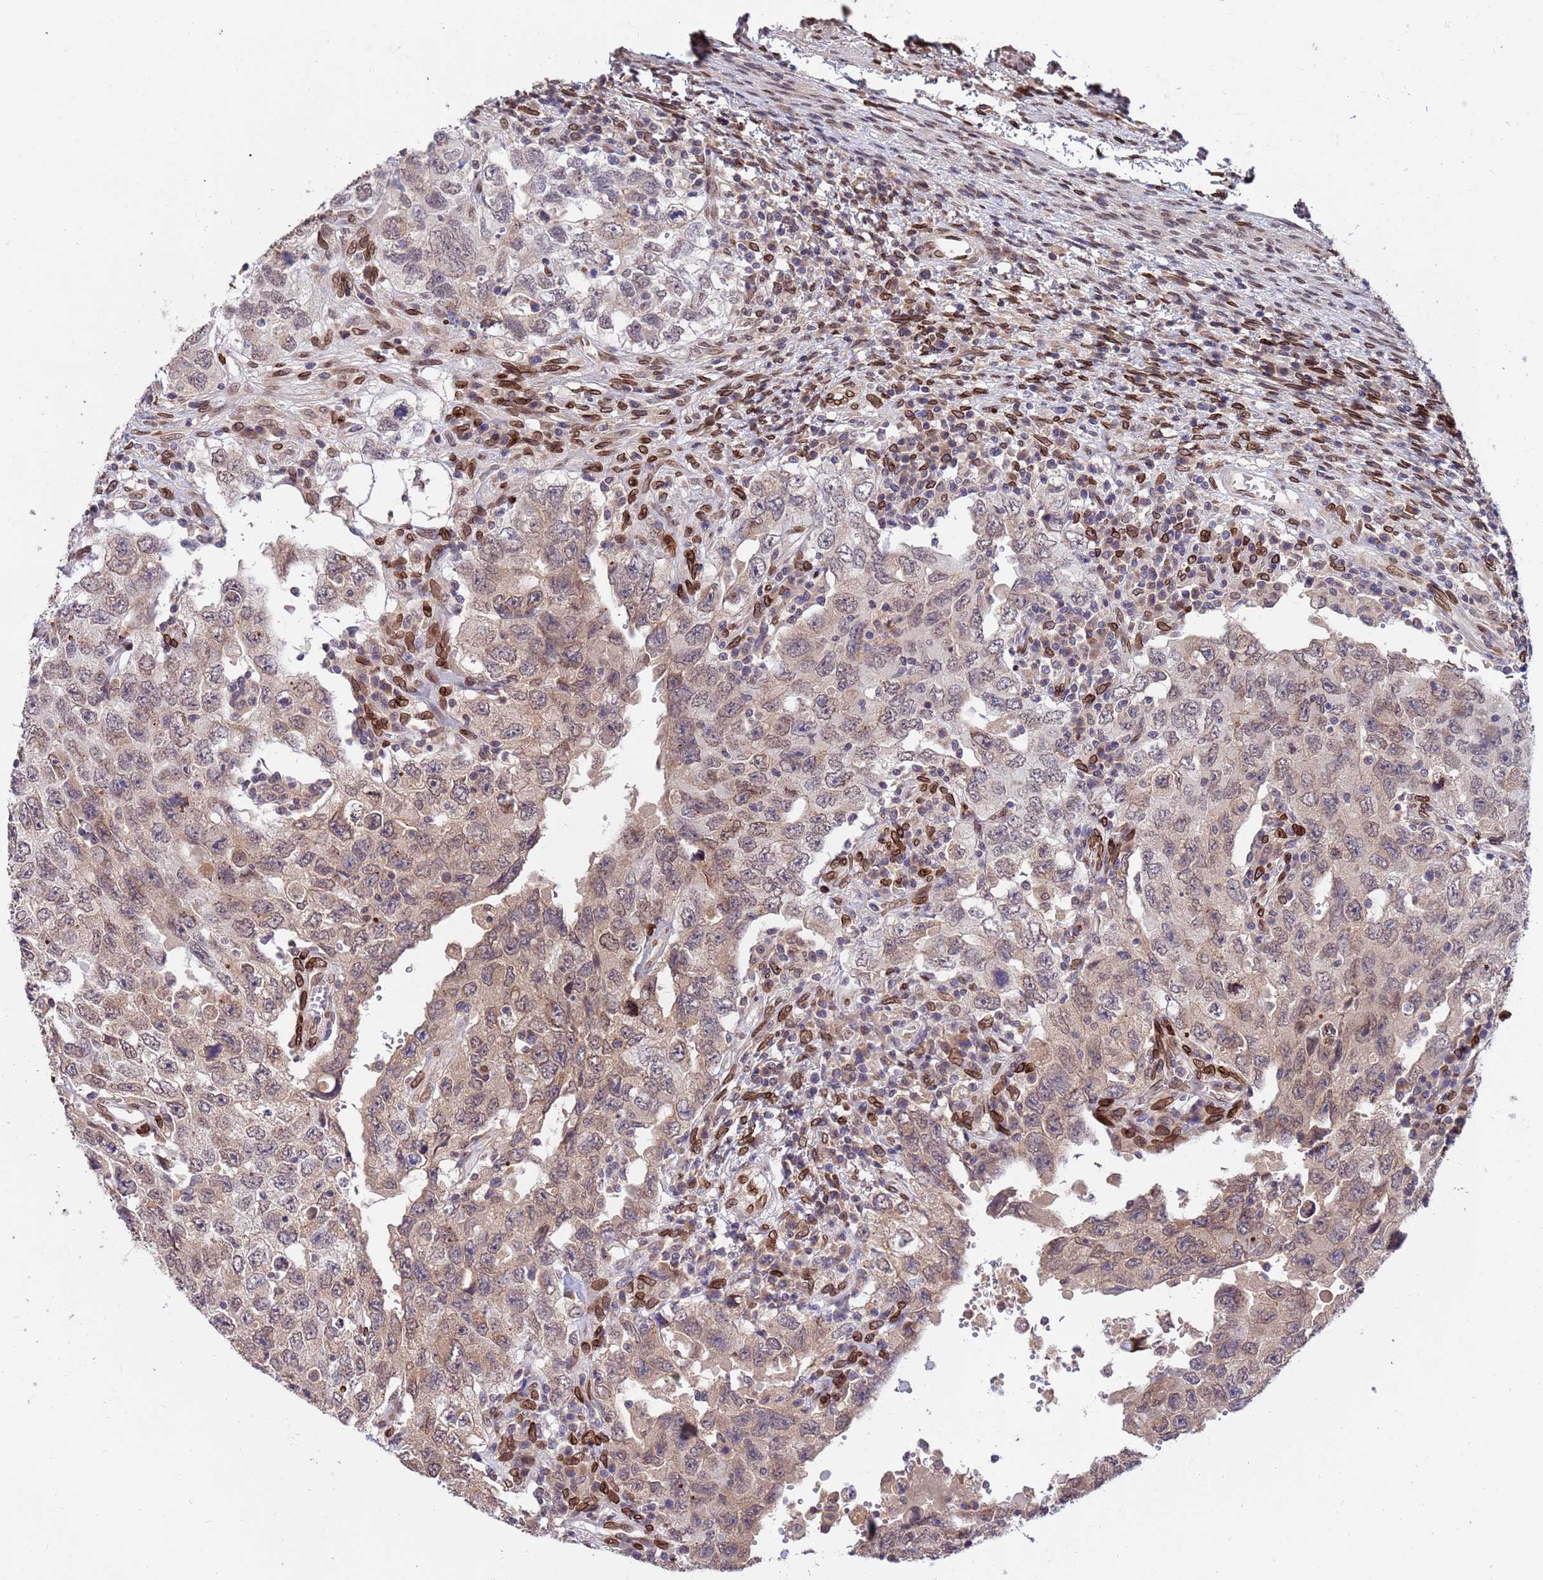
{"staining": {"intensity": "moderate", "quantity": "25%-75%", "location": "cytoplasmic/membranous,nuclear"}, "tissue": "testis cancer", "cell_type": "Tumor cells", "image_type": "cancer", "snomed": [{"axis": "morphology", "description": "Carcinoma, Embryonal, NOS"}, {"axis": "topography", "description": "Testis"}], "caption": "A brown stain highlights moderate cytoplasmic/membranous and nuclear expression of a protein in embryonal carcinoma (testis) tumor cells.", "gene": "GPR135", "patient": {"sex": "male", "age": 26}}